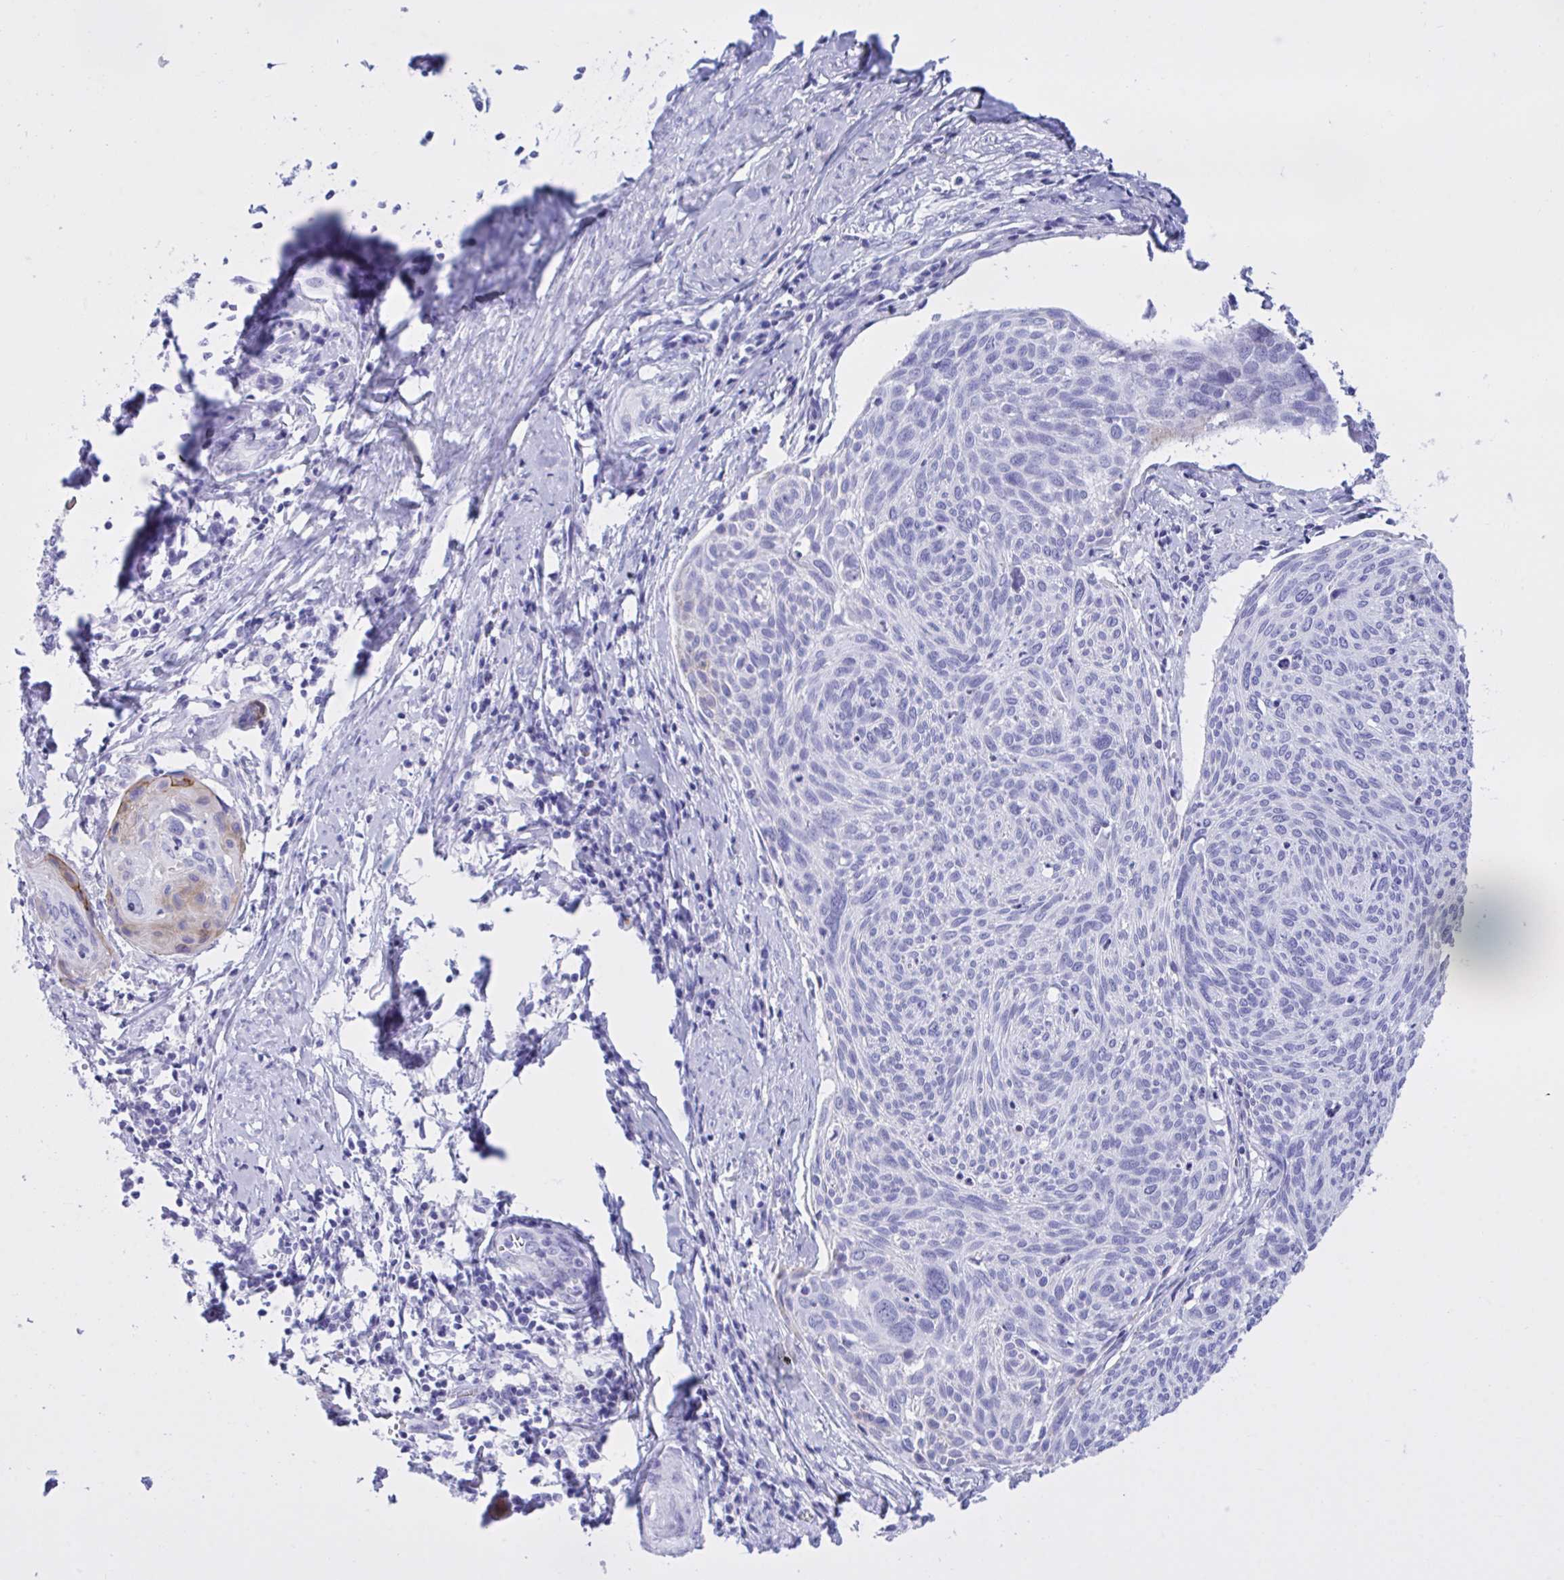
{"staining": {"intensity": "weak", "quantity": "<25%", "location": "cytoplasmic/membranous"}, "tissue": "cervical cancer", "cell_type": "Tumor cells", "image_type": "cancer", "snomed": [{"axis": "morphology", "description": "Squamous cell carcinoma, NOS"}, {"axis": "topography", "description": "Cervix"}], "caption": "This histopathology image is of cervical cancer stained with immunohistochemistry (IHC) to label a protein in brown with the nuclei are counter-stained blue. There is no expression in tumor cells.", "gene": "BEX5", "patient": {"sex": "female", "age": 49}}